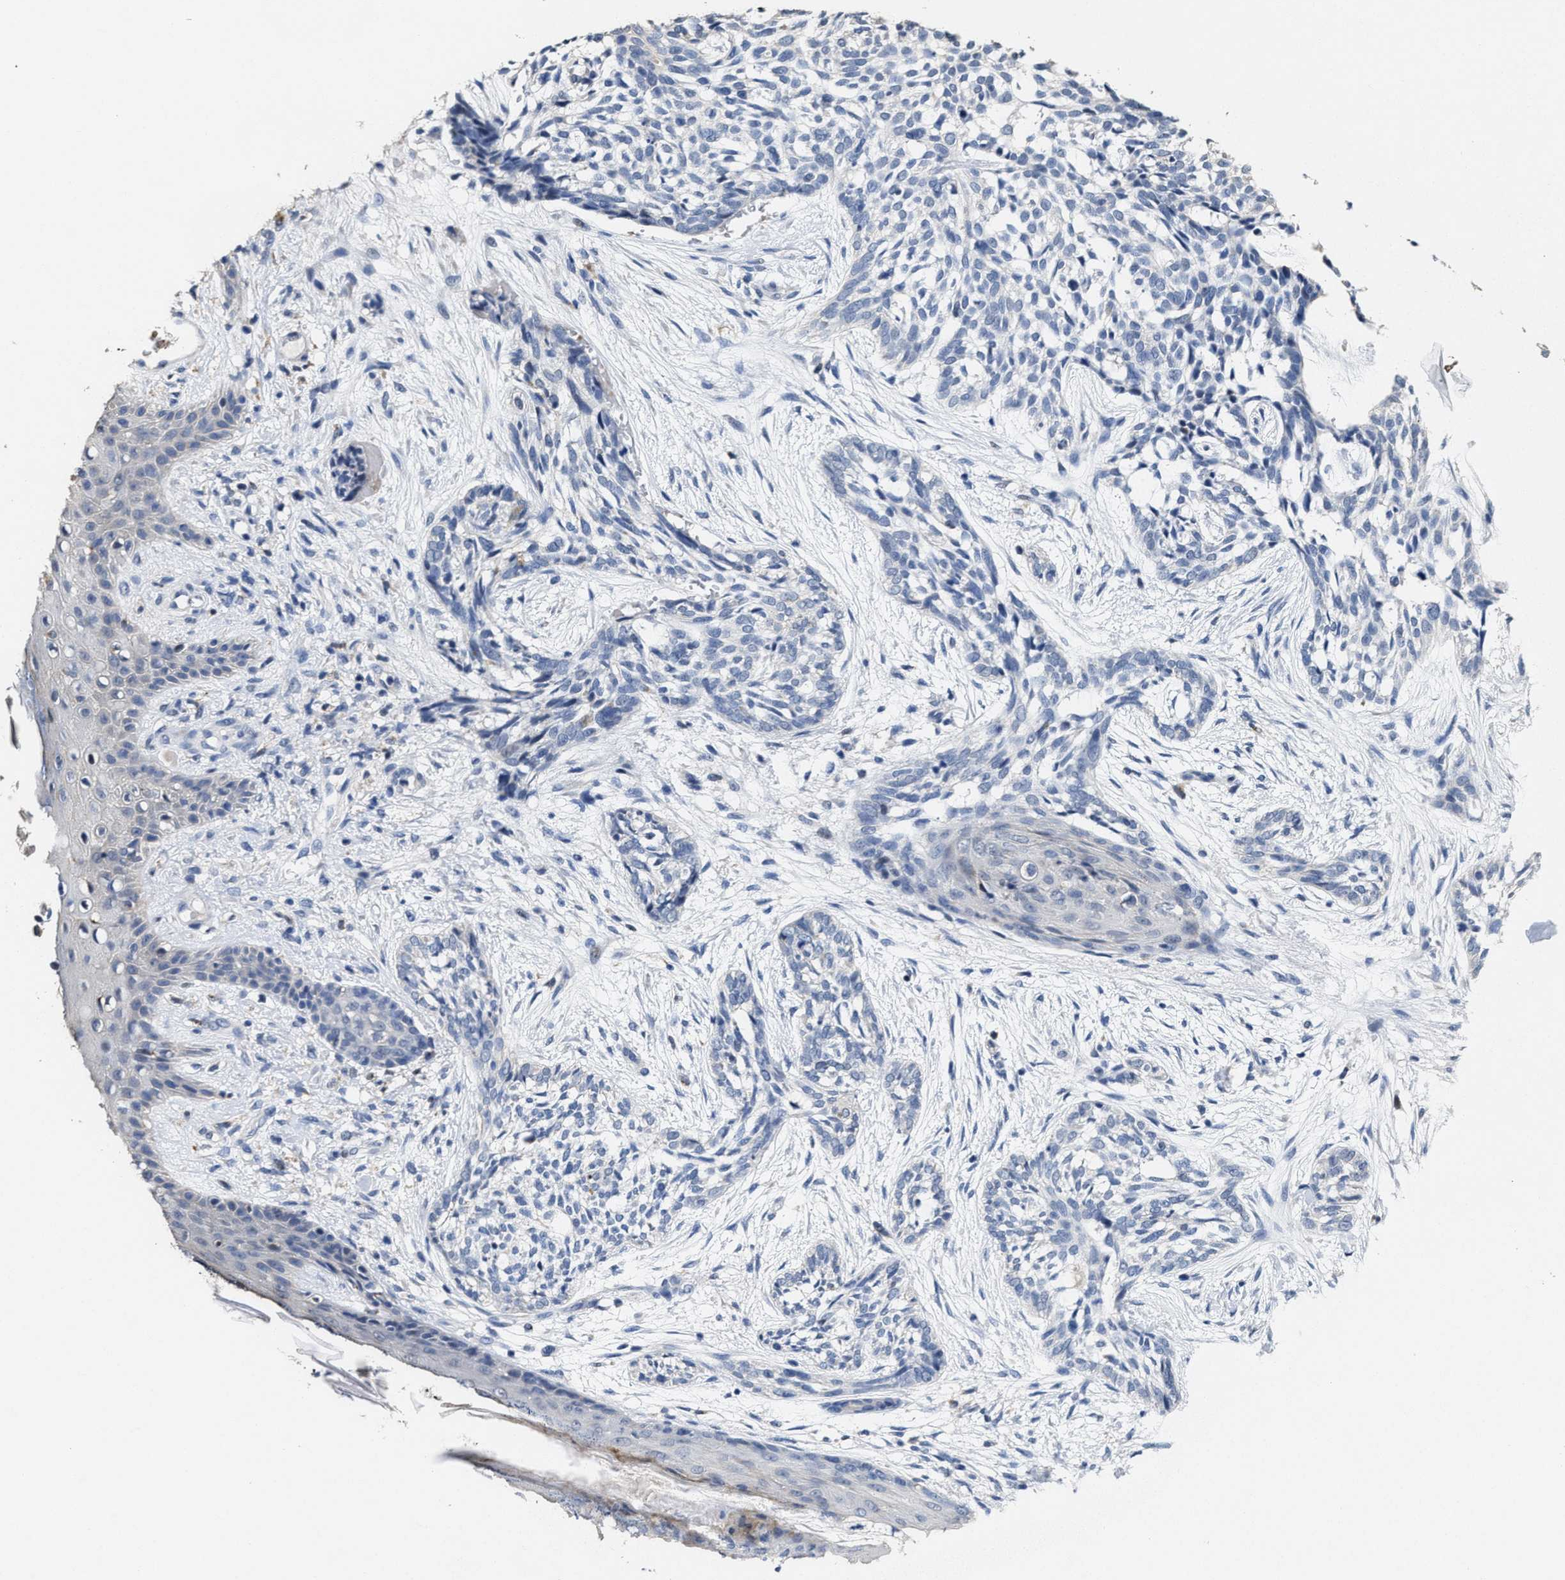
{"staining": {"intensity": "negative", "quantity": "none", "location": "none"}, "tissue": "skin cancer", "cell_type": "Tumor cells", "image_type": "cancer", "snomed": [{"axis": "morphology", "description": "Basal cell carcinoma"}, {"axis": "topography", "description": "Skin"}], "caption": "Image shows no protein staining in tumor cells of basal cell carcinoma (skin) tissue.", "gene": "ZFAT", "patient": {"sex": "female", "age": 88}}